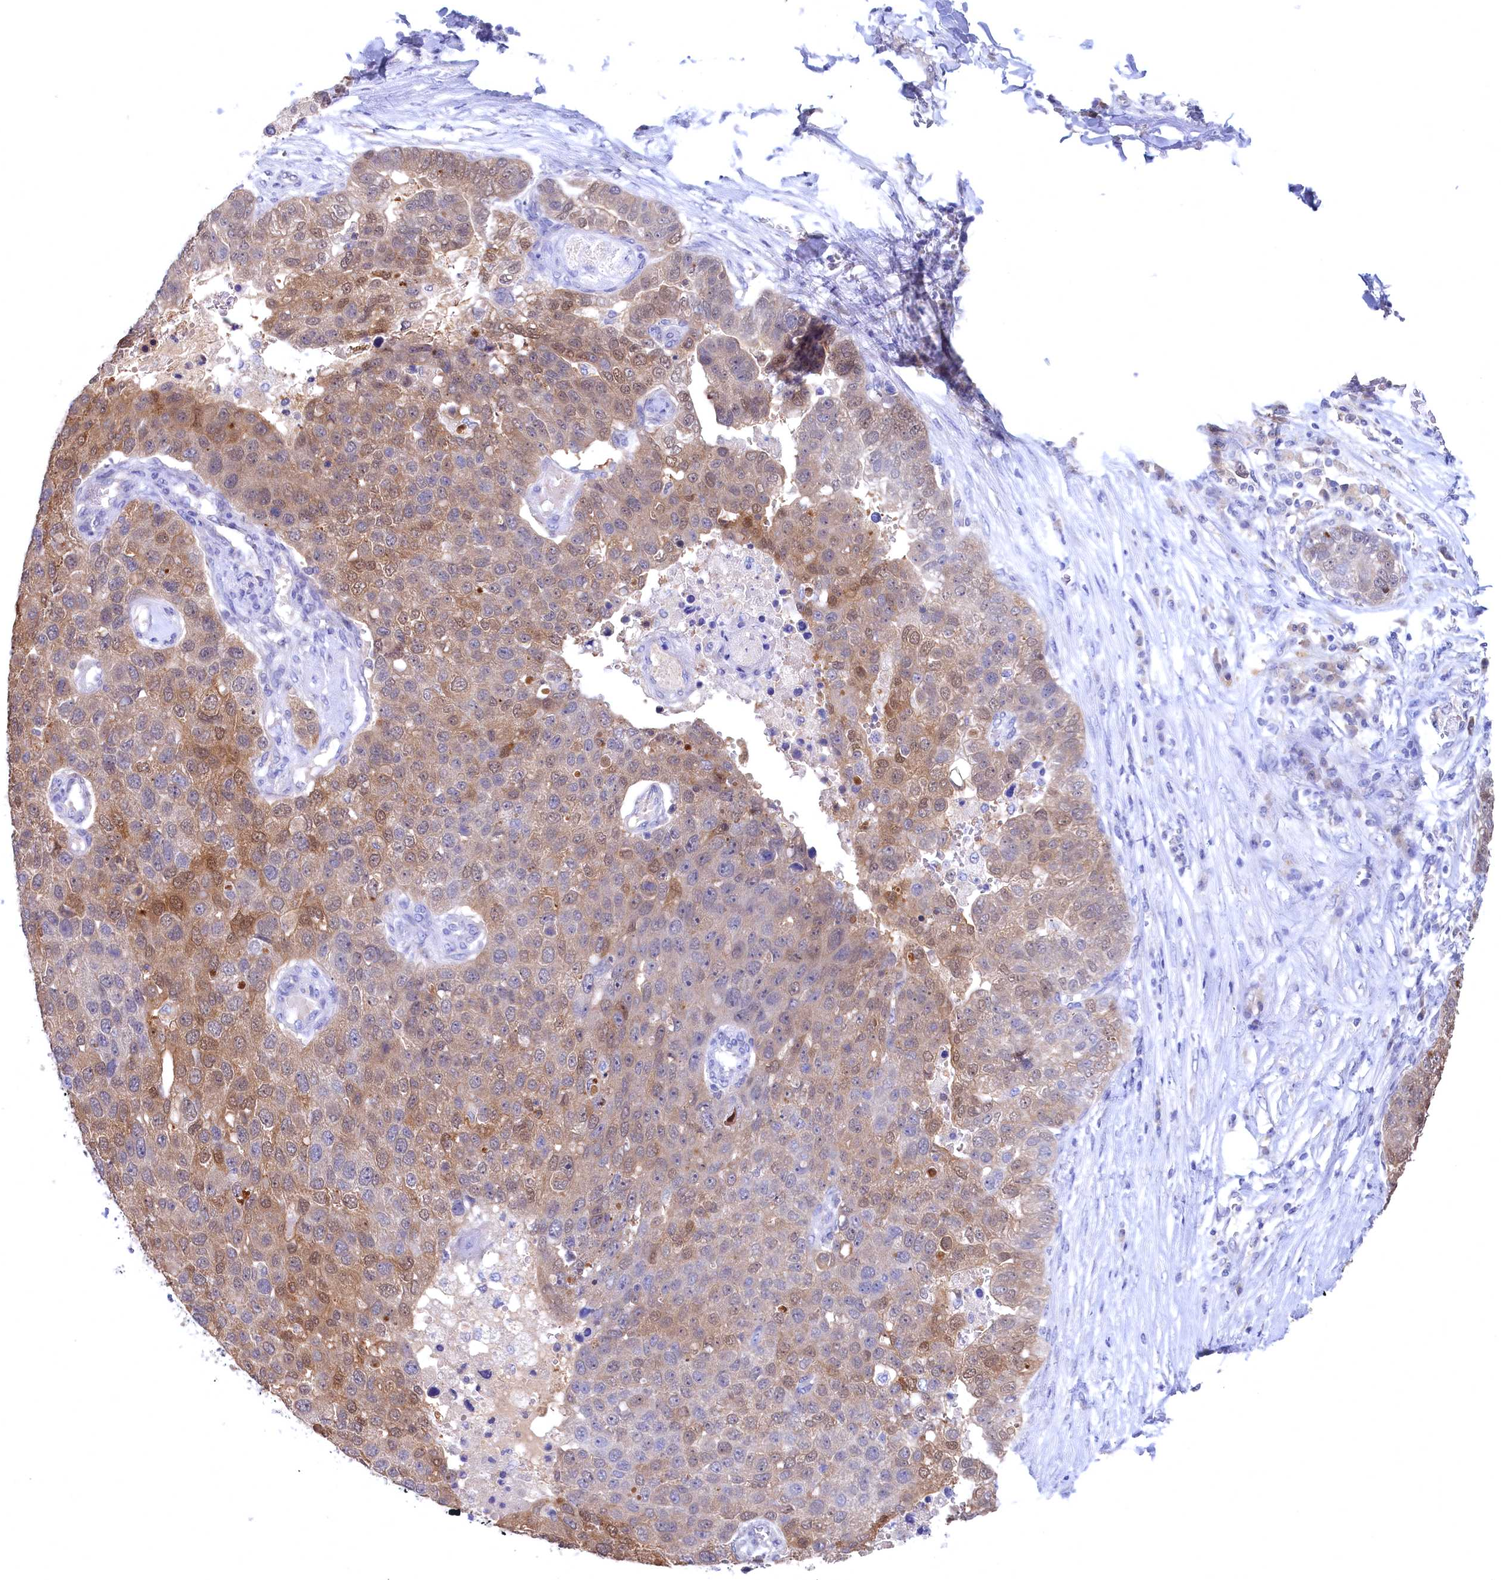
{"staining": {"intensity": "moderate", "quantity": "<25%", "location": "cytoplasmic/membranous,nuclear"}, "tissue": "pancreatic cancer", "cell_type": "Tumor cells", "image_type": "cancer", "snomed": [{"axis": "morphology", "description": "Adenocarcinoma, NOS"}, {"axis": "topography", "description": "Pancreas"}], "caption": "Brown immunohistochemical staining in human pancreatic cancer reveals moderate cytoplasmic/membranous and nuclear positivity in approximately <25% of tumor cells. (DAB IHC, brown staining for protein, blue staining for nuclei).", "gene": "C11orf54", "patient": {"sex": "female", "age": 61}}